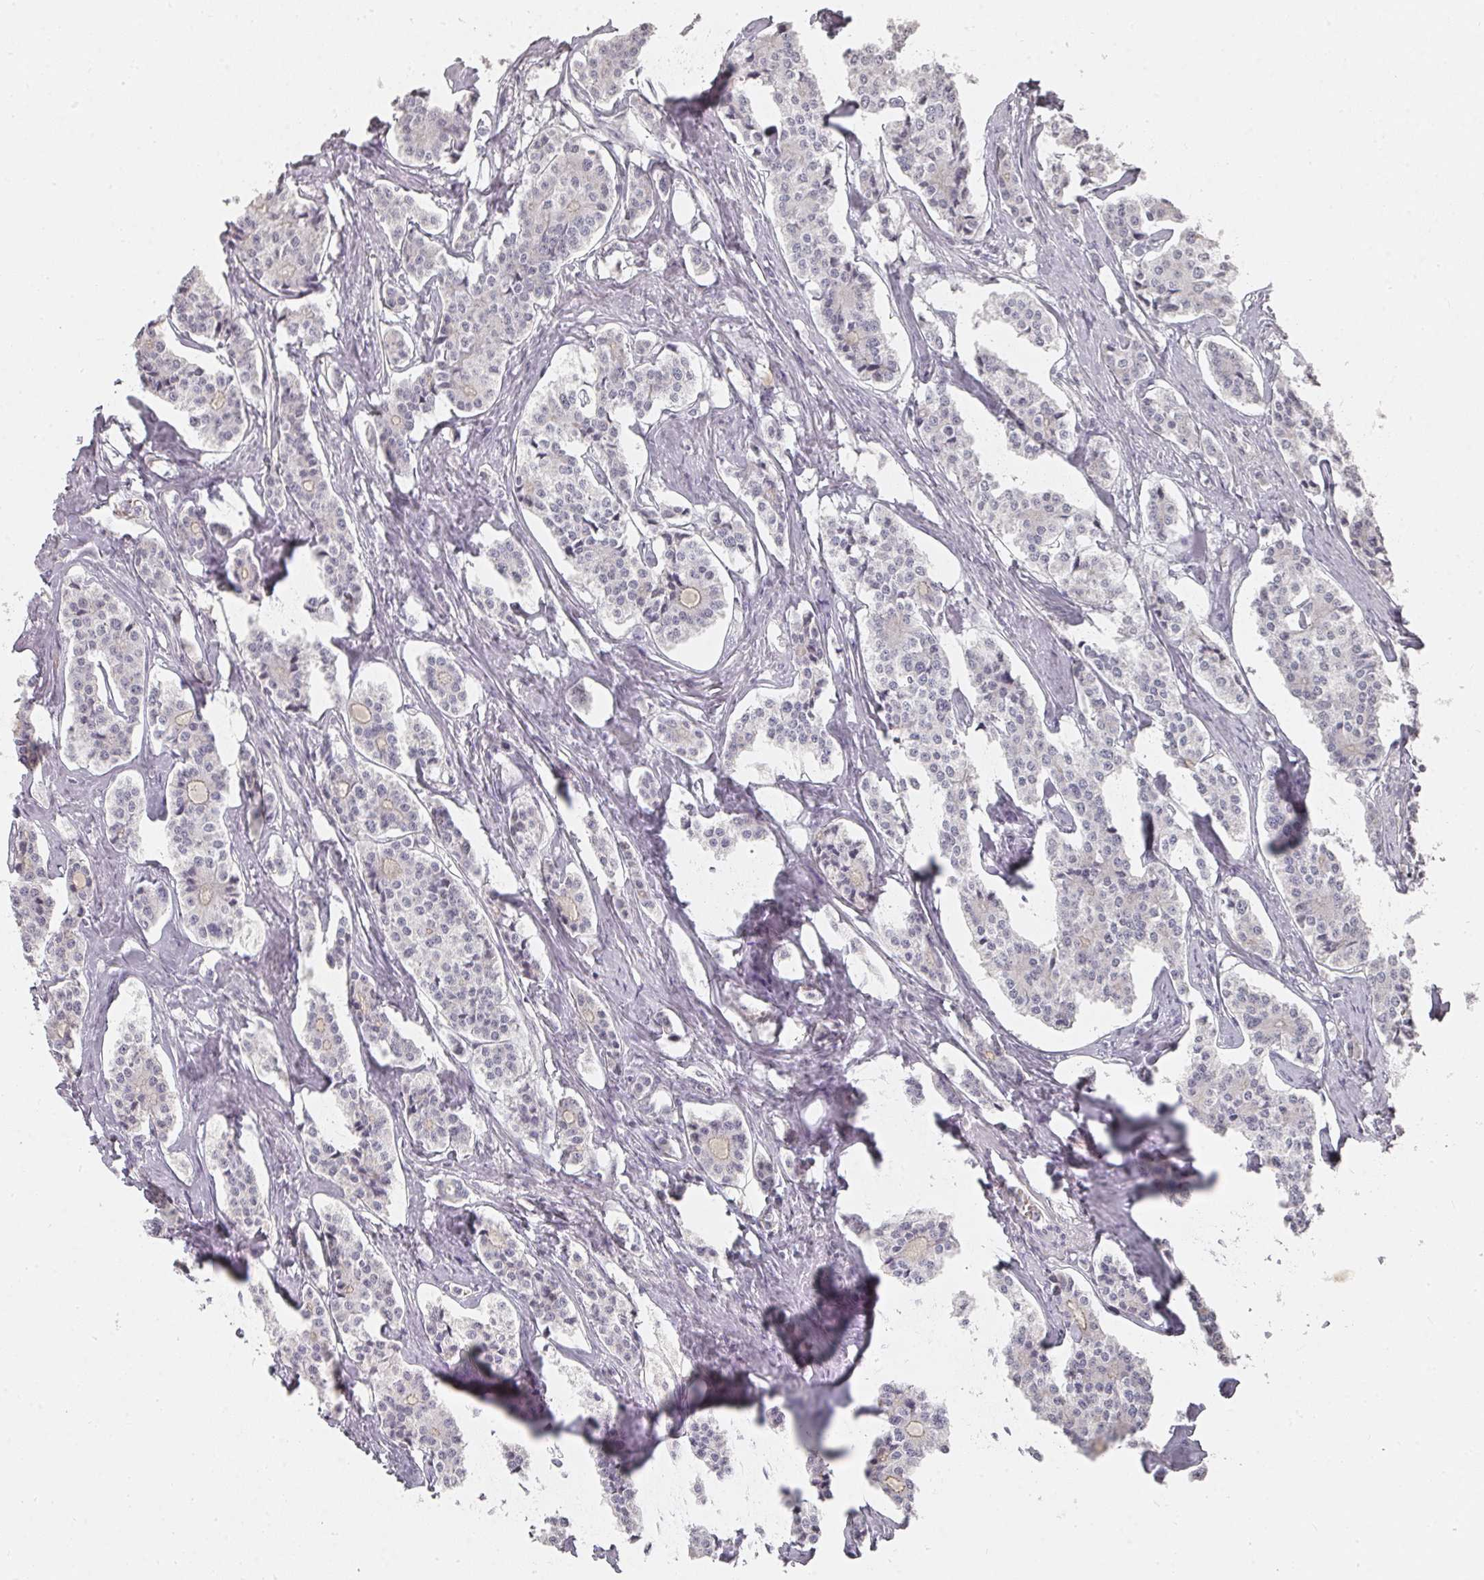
{"staining": {"intensity": "negative", "quantity": "none", "location": "none"}, "tissue": "carcinoid", "cell_type": "Tumor cells", "image_type": "cancer", "snomed": [{"axis": "morphology", "description": "Carcinoid, malignant, NOS"}, {"axis": "topography", "description": "Small intestine"}], "caption": "The immunohistochemistry (IHC) photomicrograph has no significant staining in tumor cells of carcinoid (malignant) tissue. (Stains: DAB IHC with hematoxylin counter stain, Microscopy: brightfield microscopy at high magnification).", "gene": "SHISA2", "patient": {"sex": "male", "age": 63}}